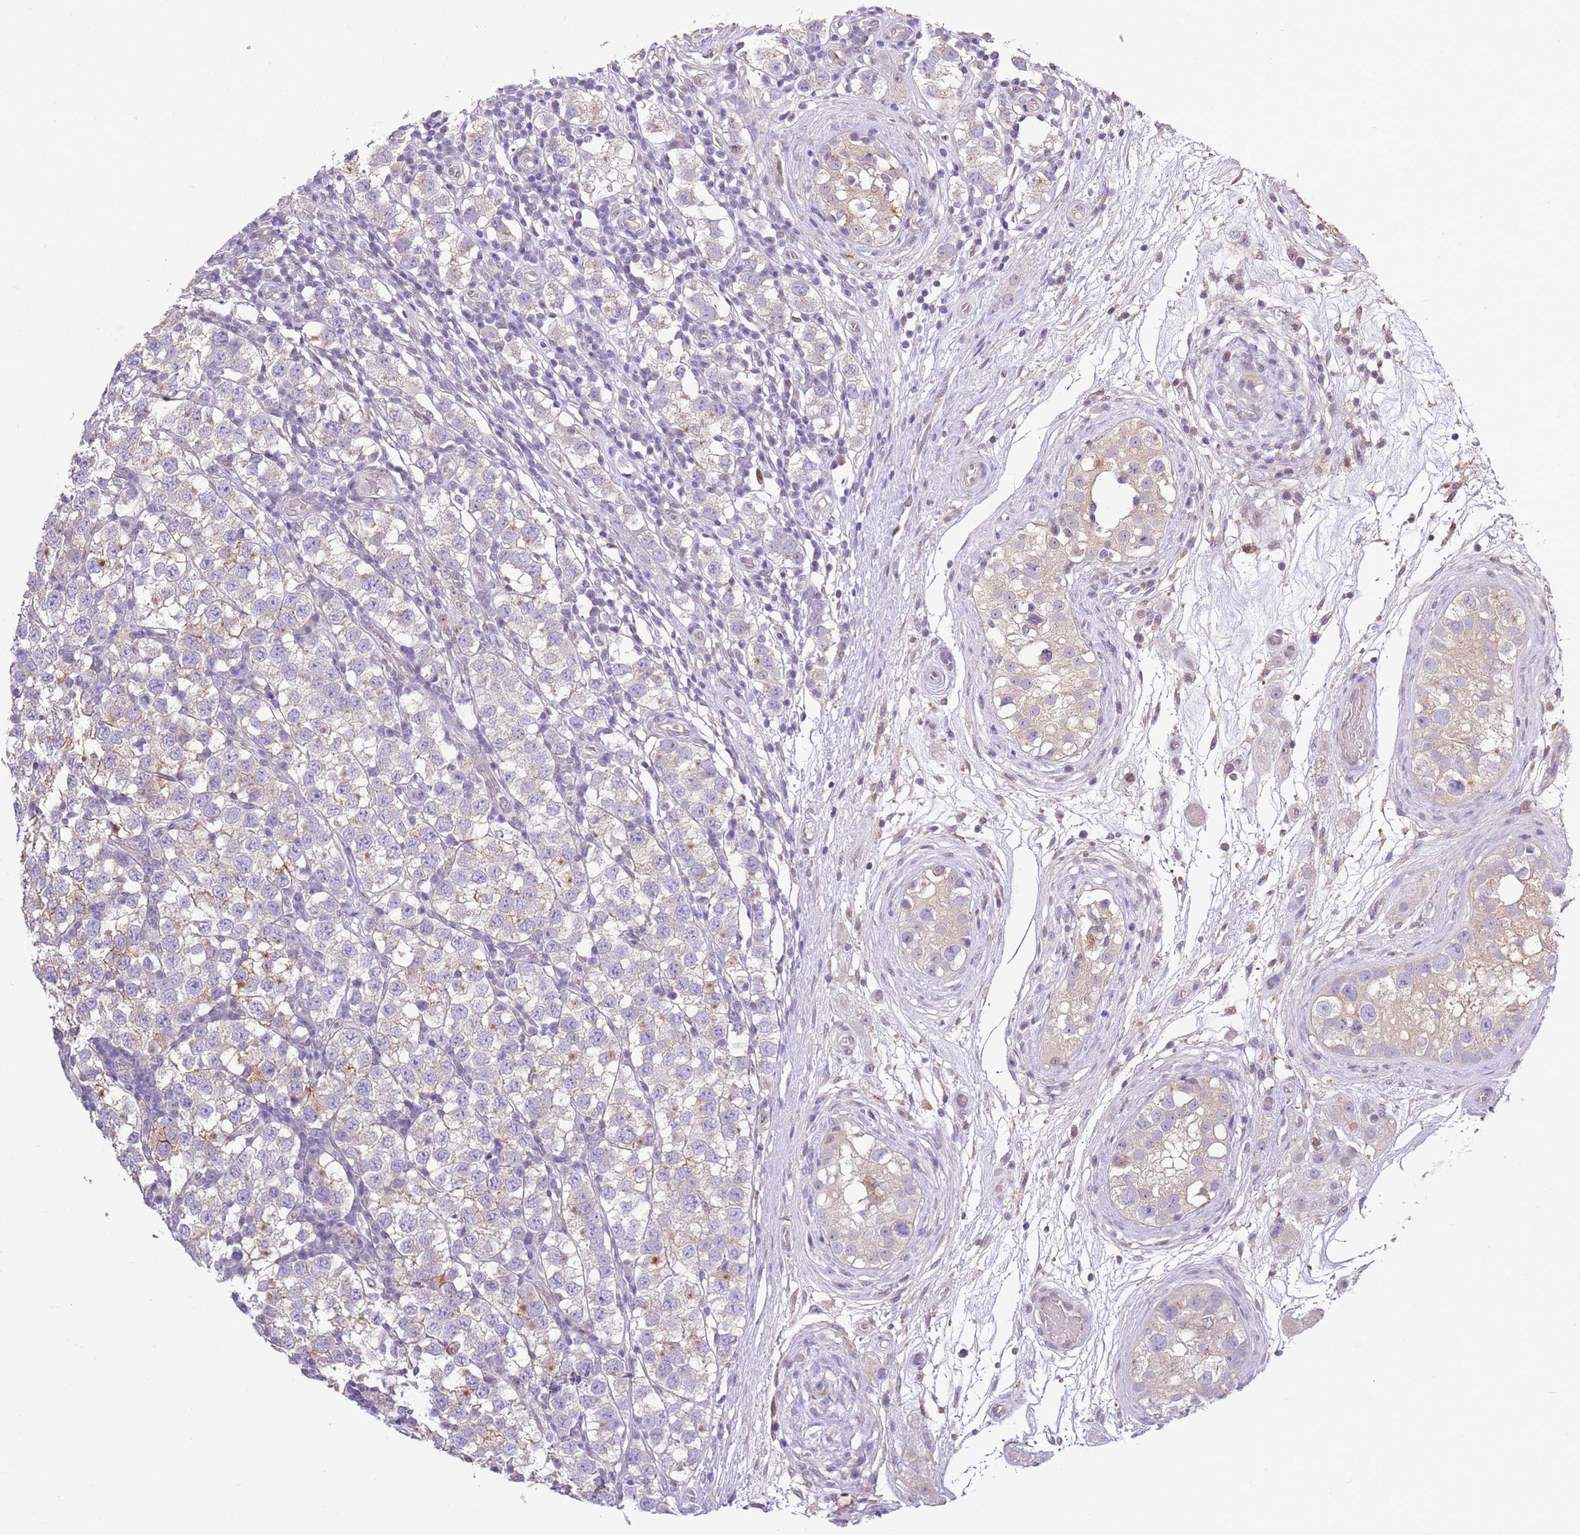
{"staining": {"intensity": "weak", "quantity": "<25%", "location": "cytoplasmic/membranous"}, "tissue": "testis cancer", "cell_type": "Tumor cells", "image_type": "cancer", "snomed": [{"axis": "morphology", "description": "Seminoma, NOS"}, {"axis": "topography", "description": "Testis"}], "caption": "Immunohistochemical staining of human testis seminoma reveals no significant staining in tumor cells.", "gene": "CAPN9", "patient": {"sex": "male", "age": 34}}